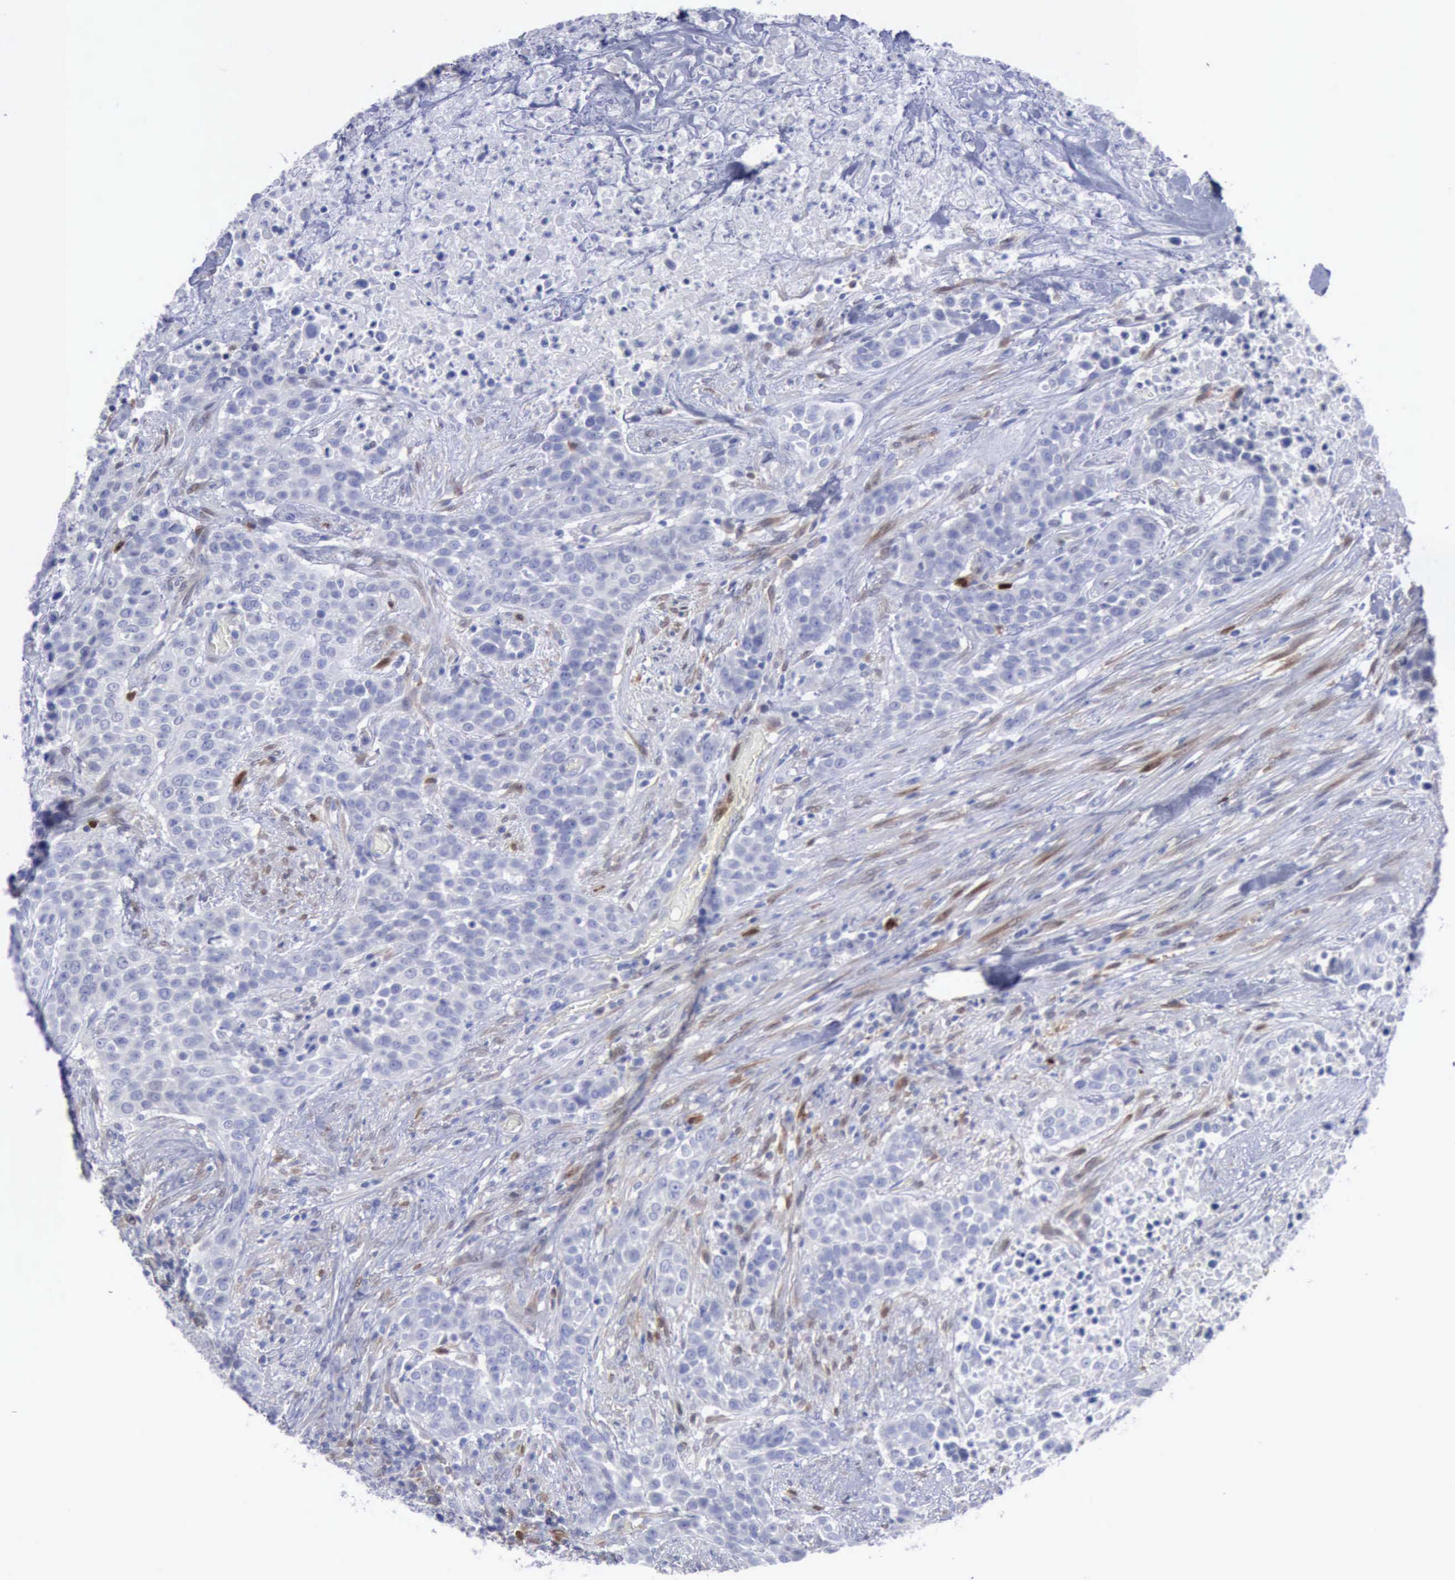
{"staining": {"intensity": "negative", "quantity": "none", "location": "none"}, "tissue": "urothelial cancer", "cell_type": "Tumor cells", "image_type": "cancer", "snomed": [{"axis": "morphology", "description": "Urothelial carcinoma, High grade"}, {"axis": "topography", "description": "Urinary bladder"}], "caption": "The photomicrograph exhibits no significant expression in tumor cells of urothelial carcinoma (high-grade).", "gene": "FHL1", "patient": {"sex": "male", "age": 74}}